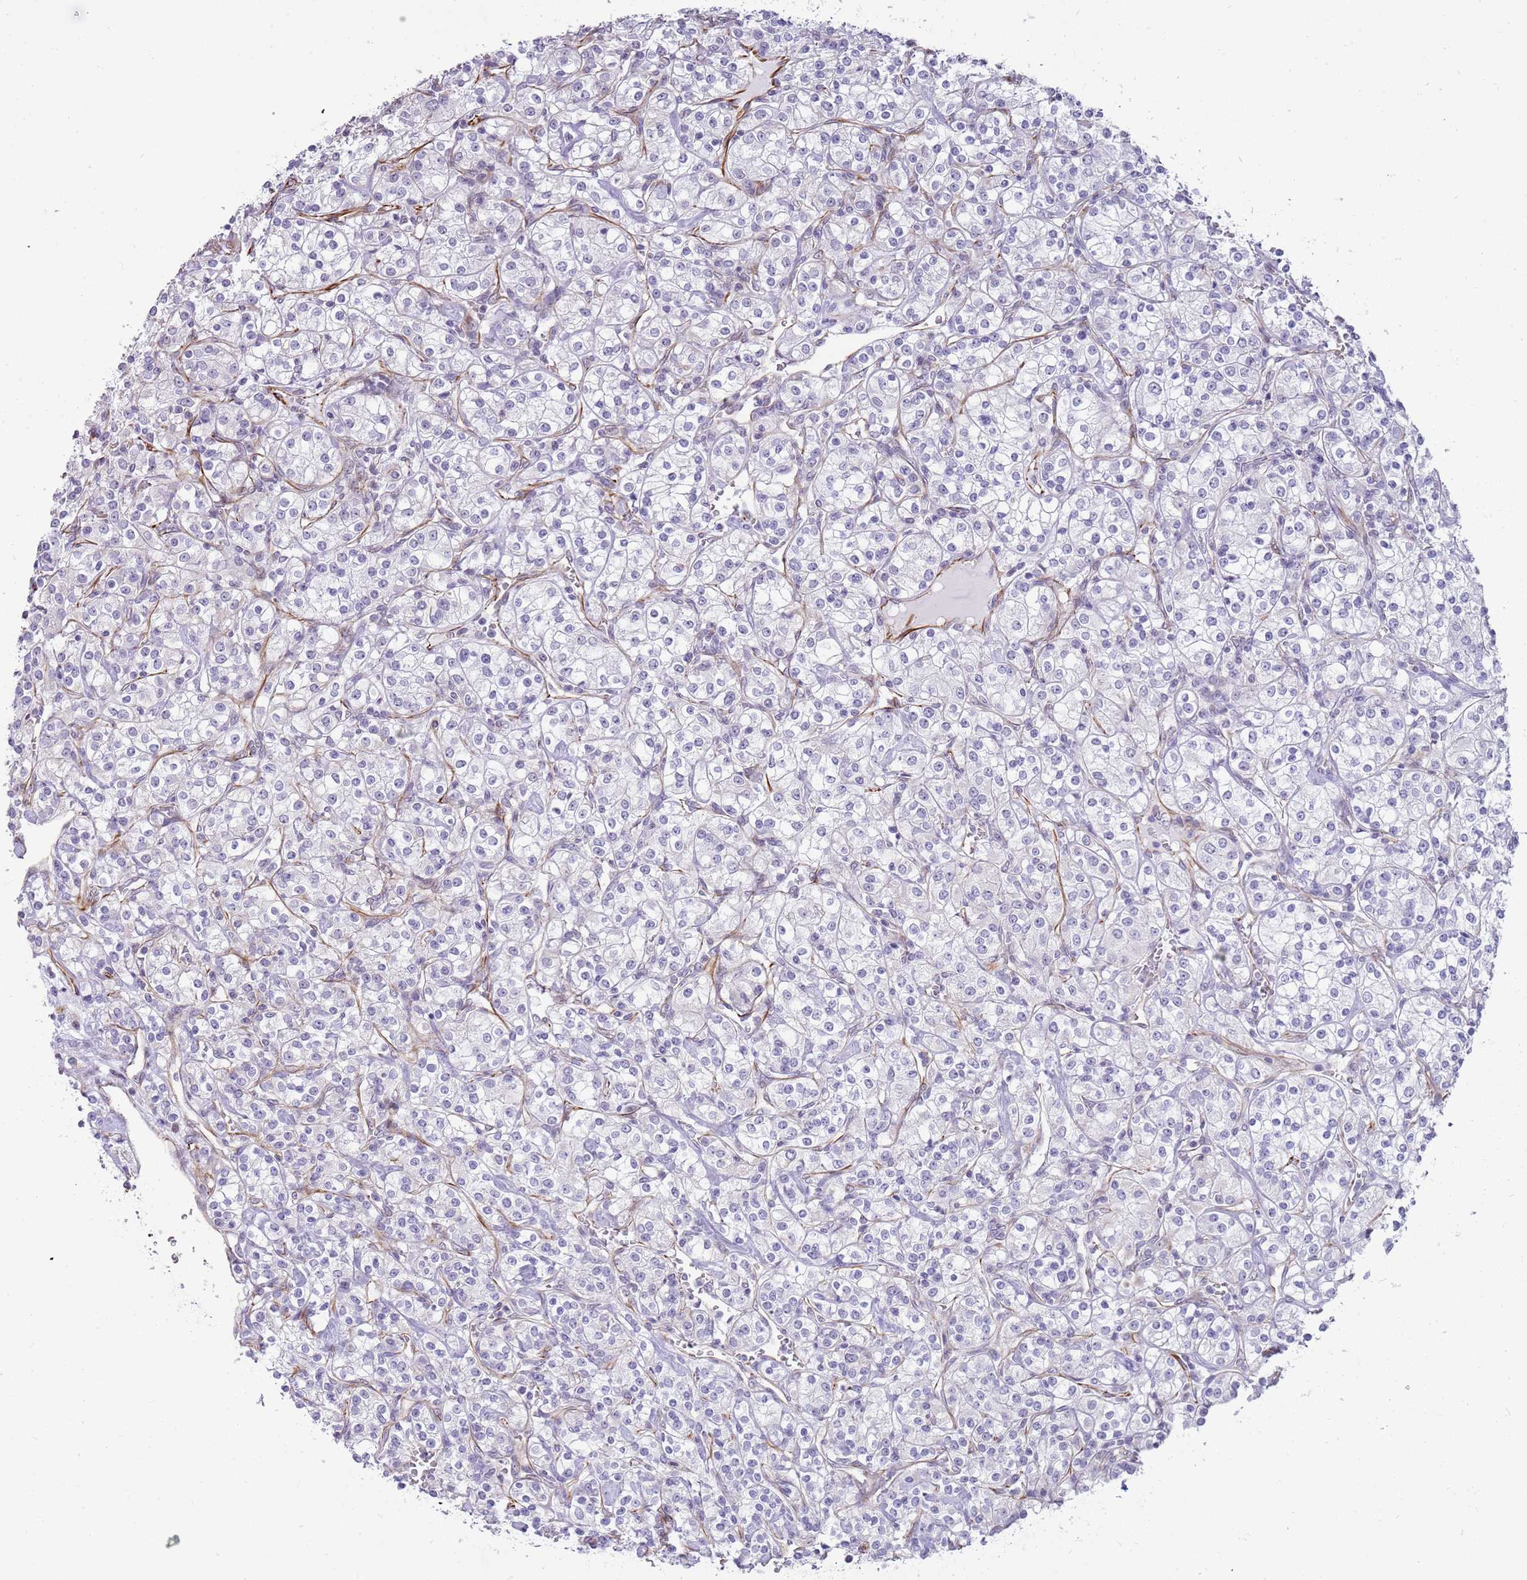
{"staining": {"intensity": "negative", "quantity": "none", "location": "none"}, "tissue": "renal cancer", "cell_type": "Tumor cells", "image_type": "cancer", "snomed": [{"axis": "morphology", "description": "Adenocarcinoma, NOS"}, {"axis": "topography", "description": "Kidney"}], "caption": "Human renal adenocarcinoma stained for a protein using immunohistochemistry (IHC) demonstrates no positivity in tumor cells.", "gene": "NBPF3", "patient": {"sex": "male", "age": 77}}